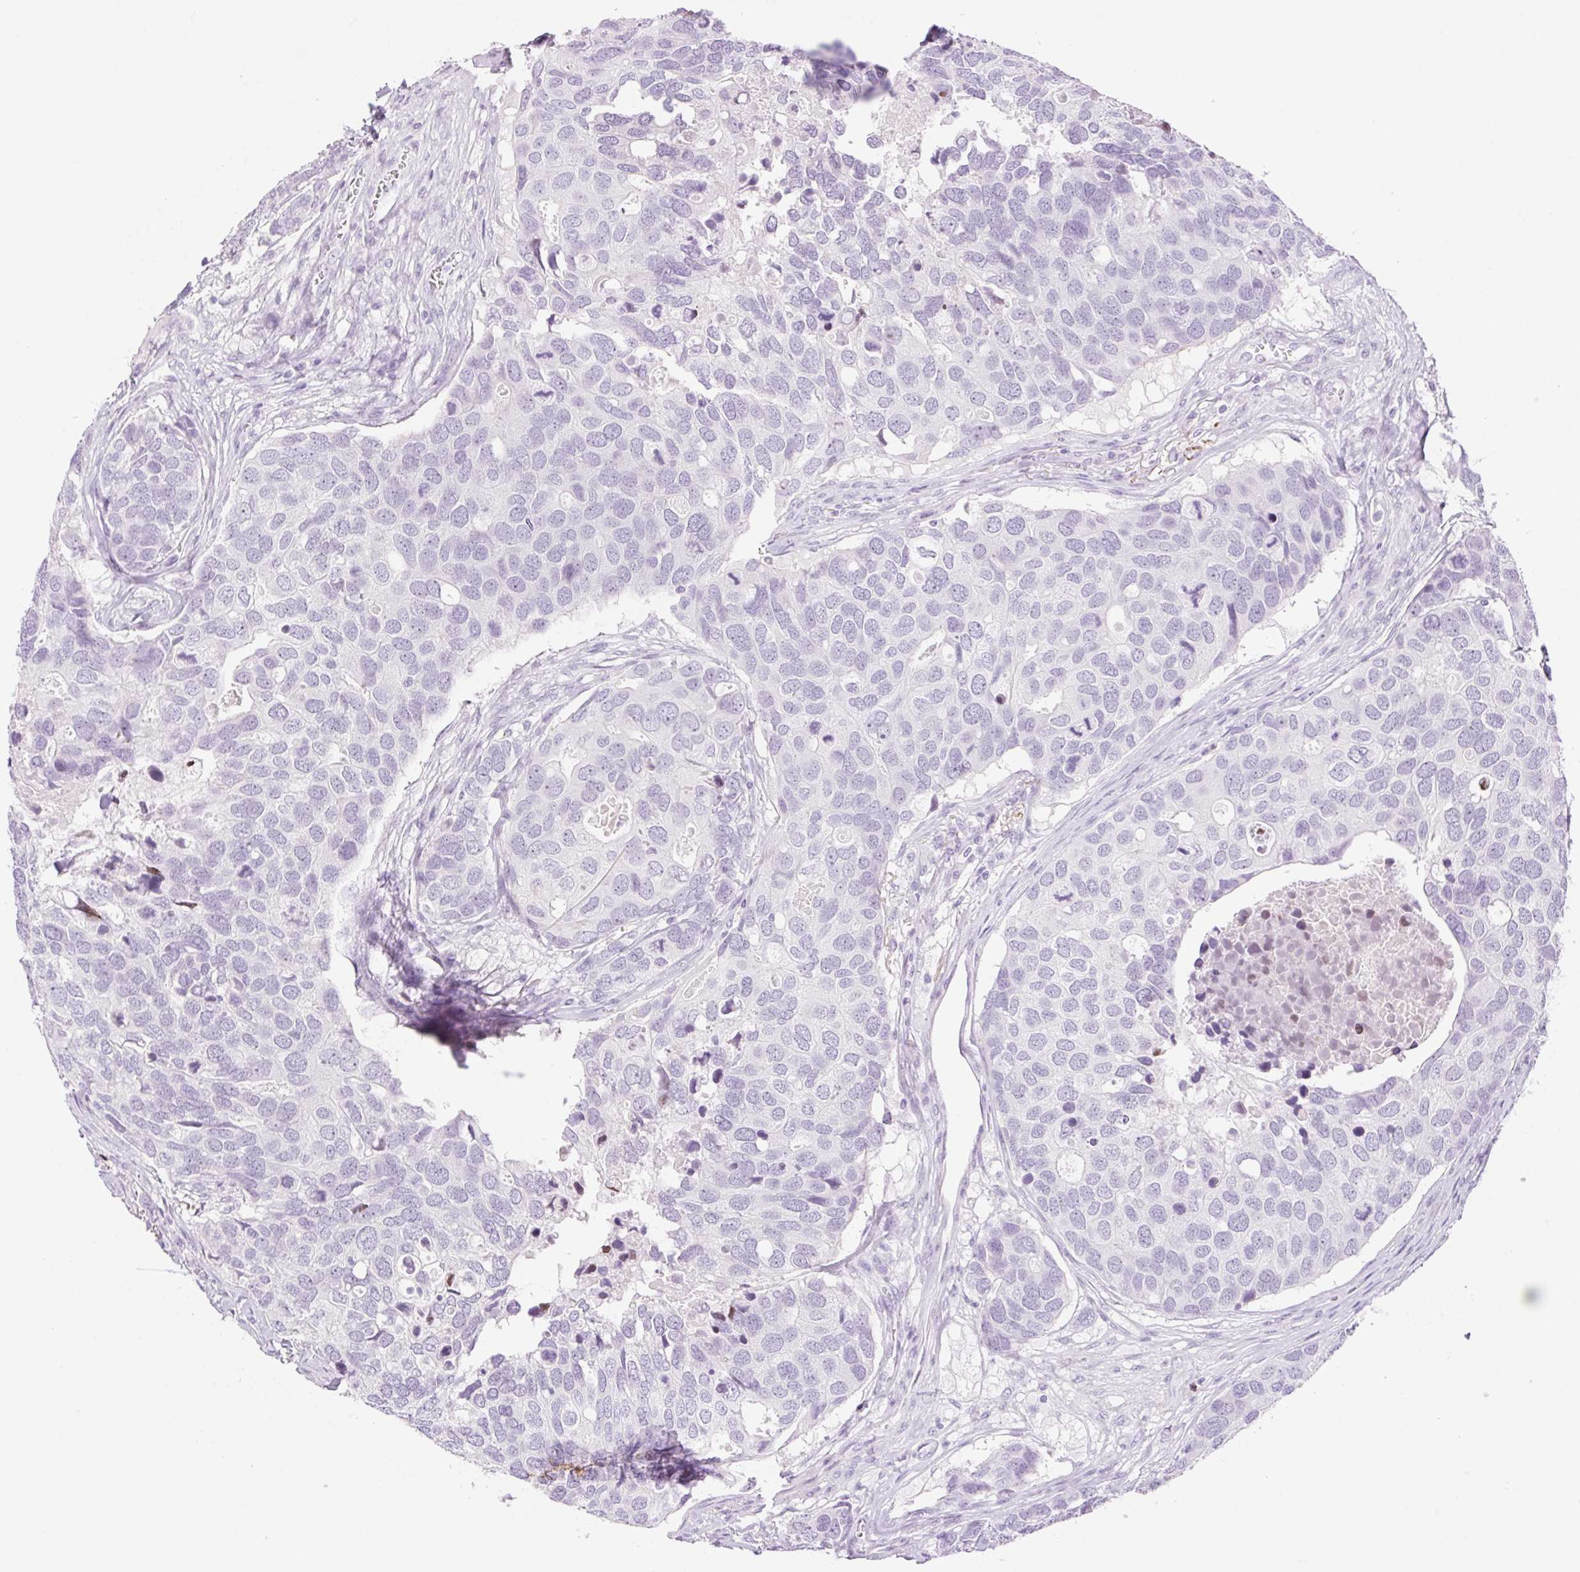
{"staining": {"intensity": "negative", "quantity": "none", "location": "none"}, "tissue": "breast cancer", "cell_type": "Tumor cells", "image_type": "cancer", "snomed": [{"axis": "morphology", "description": "Duct carcinoma"}, {"axis": "topography", "description": "Breast"}], "caption": "The immunohistochemistry histopathology image has no significant expression in tumor cells of breast cancer tissue.", "gene": "SP140L", "patient": {"sex": "female", "age": 83}}